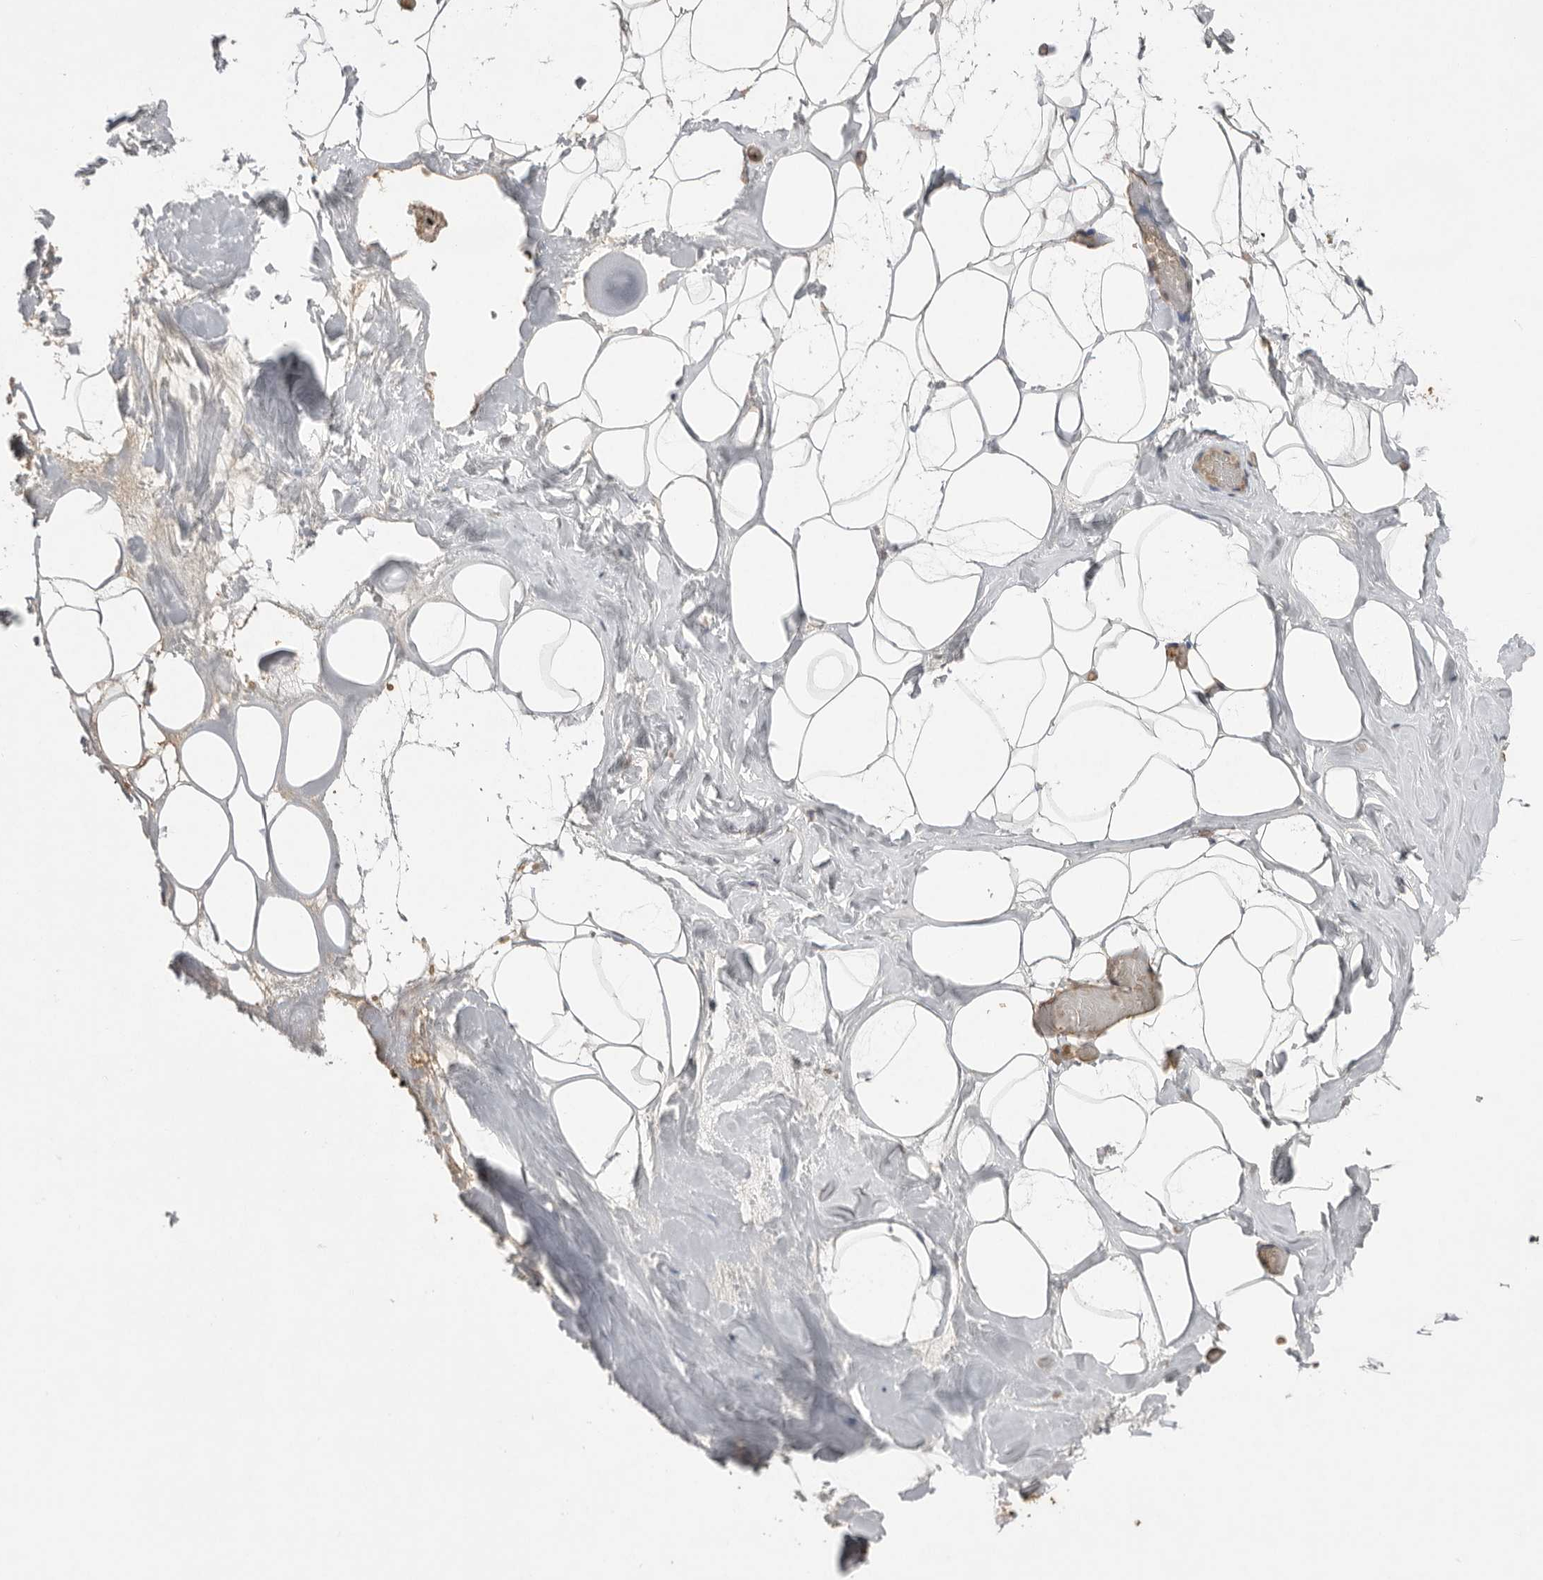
{"staining": {"intensity": "weak", "quantity": "25%-75%", "location": "cytoplasmic/membranous"}, "tissue": "adipose tissue", "cell_type": "Adipocytes", "image_type": "normal", "snomed": [{"axis": "morphology", "description": "Normal tissue, NOS"}, {"axis": "morphology", "description": "Fibrosis, NOS"}, {"axis": "topography", "description": "Breast"}, {"axis": "topography", "description": "Adipose tissue"}], "caption": "Immunohistochemistry photomicrograph of benign adipose tissue: human adipose tissue stained using IHC demonstrates low levels of weak protein expression localized specifically in the cytoplasmic/membranous of adipocytes, appearing as a cytoplasmic/membranous brown color.", "gene": "IL27", "patient": {"sex": "female", "age": 39}}